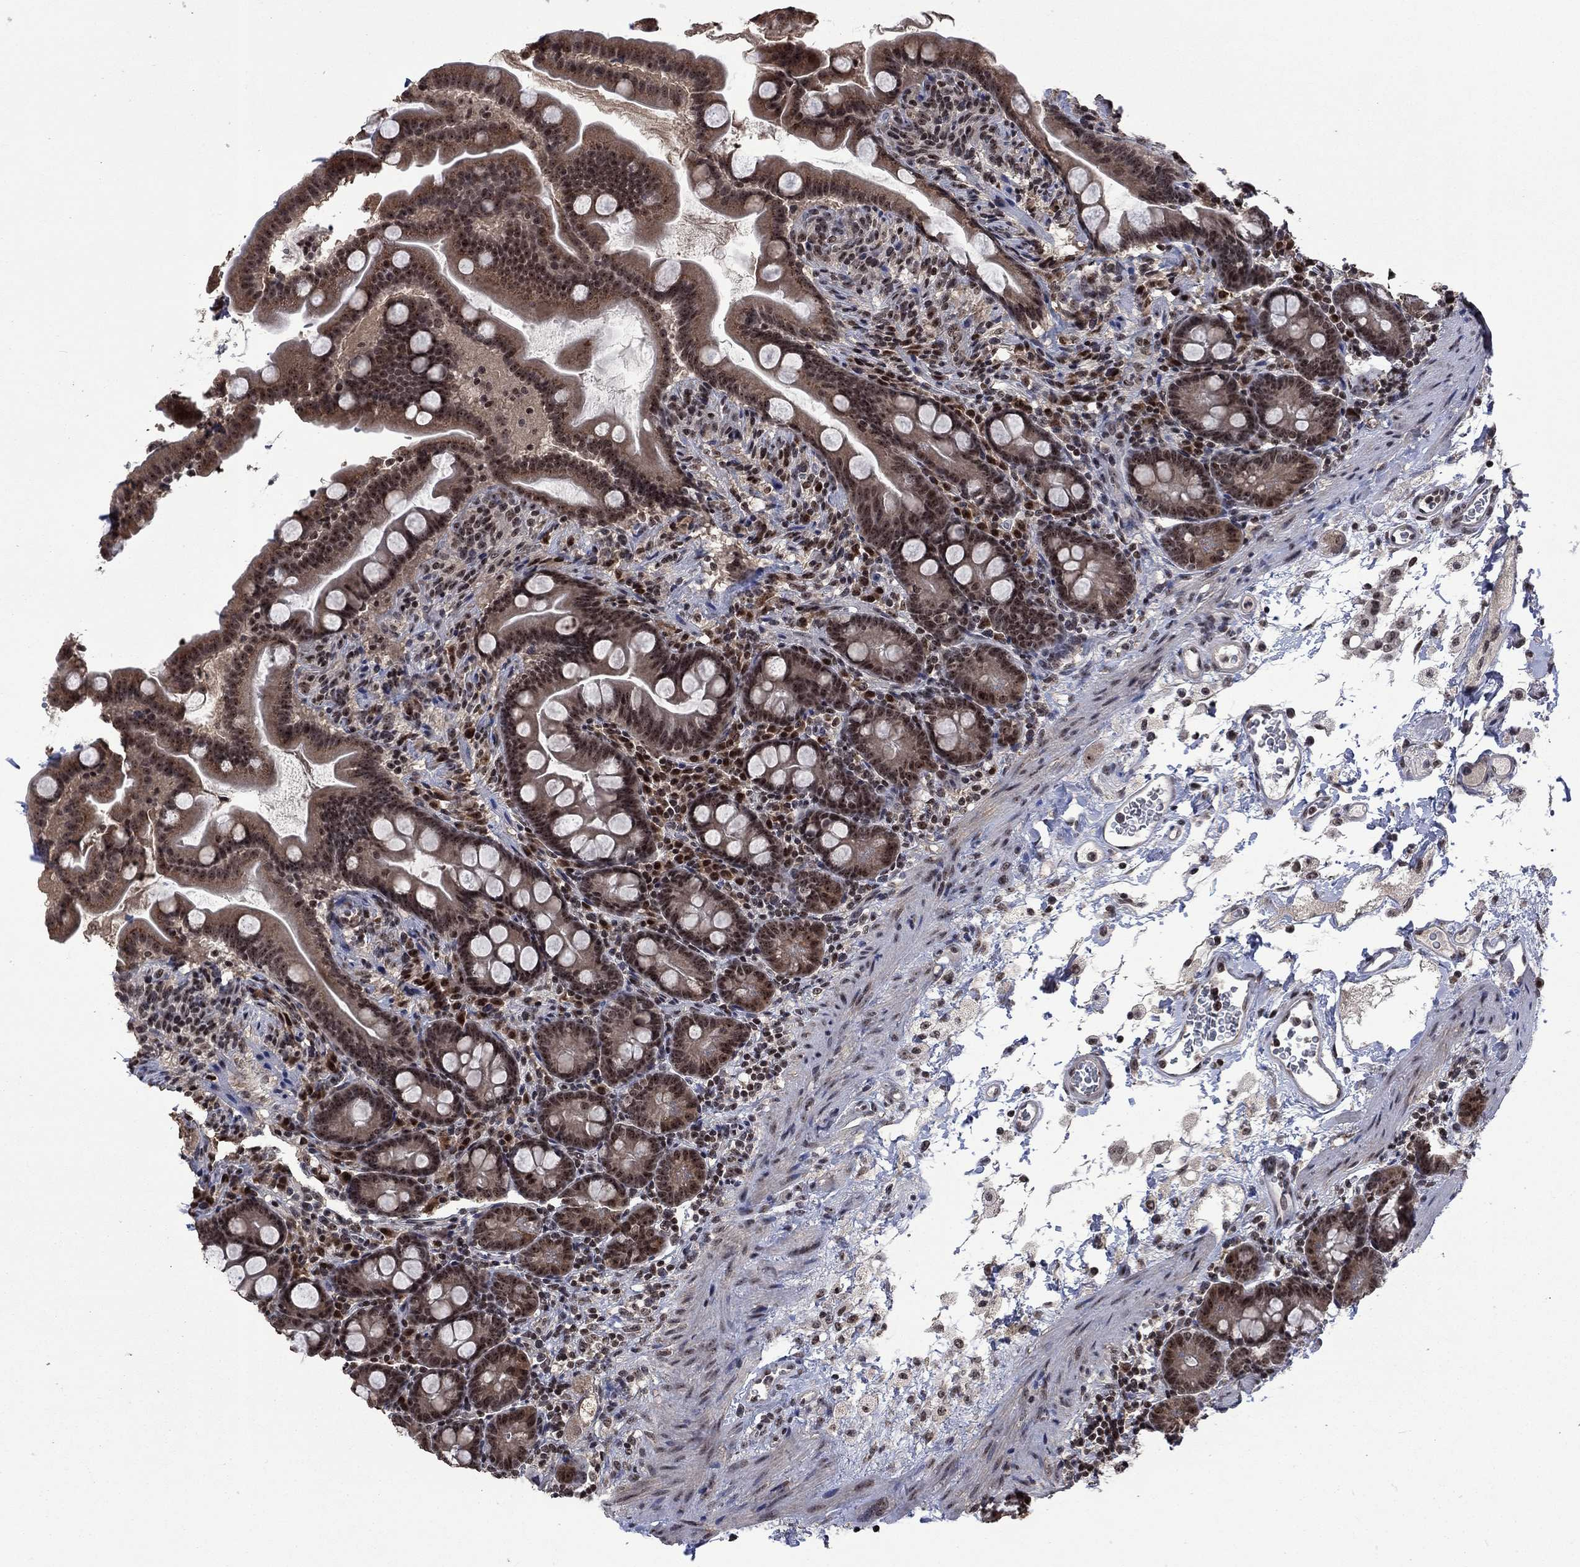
{"staining": {"intensity": "weak", "quantity": ">75%", "location": "cytoplasmic/membranous"}, "tissue": "small intestine", "cell_type": "Glandular cells", "image_type": "normal", "snomed": [{"axis": "morphology", "description": "Normal tissue, NOS"}, {"axis": "topography", "description": "Small intestine"}], "caption": "Human small intestine stained with a brown dye shows weak cytoplasmic/membranous positive staining in about >75% of glandular cells.", "gene": "FBLL1", "patient": {"sex": "female", "age": 44}}